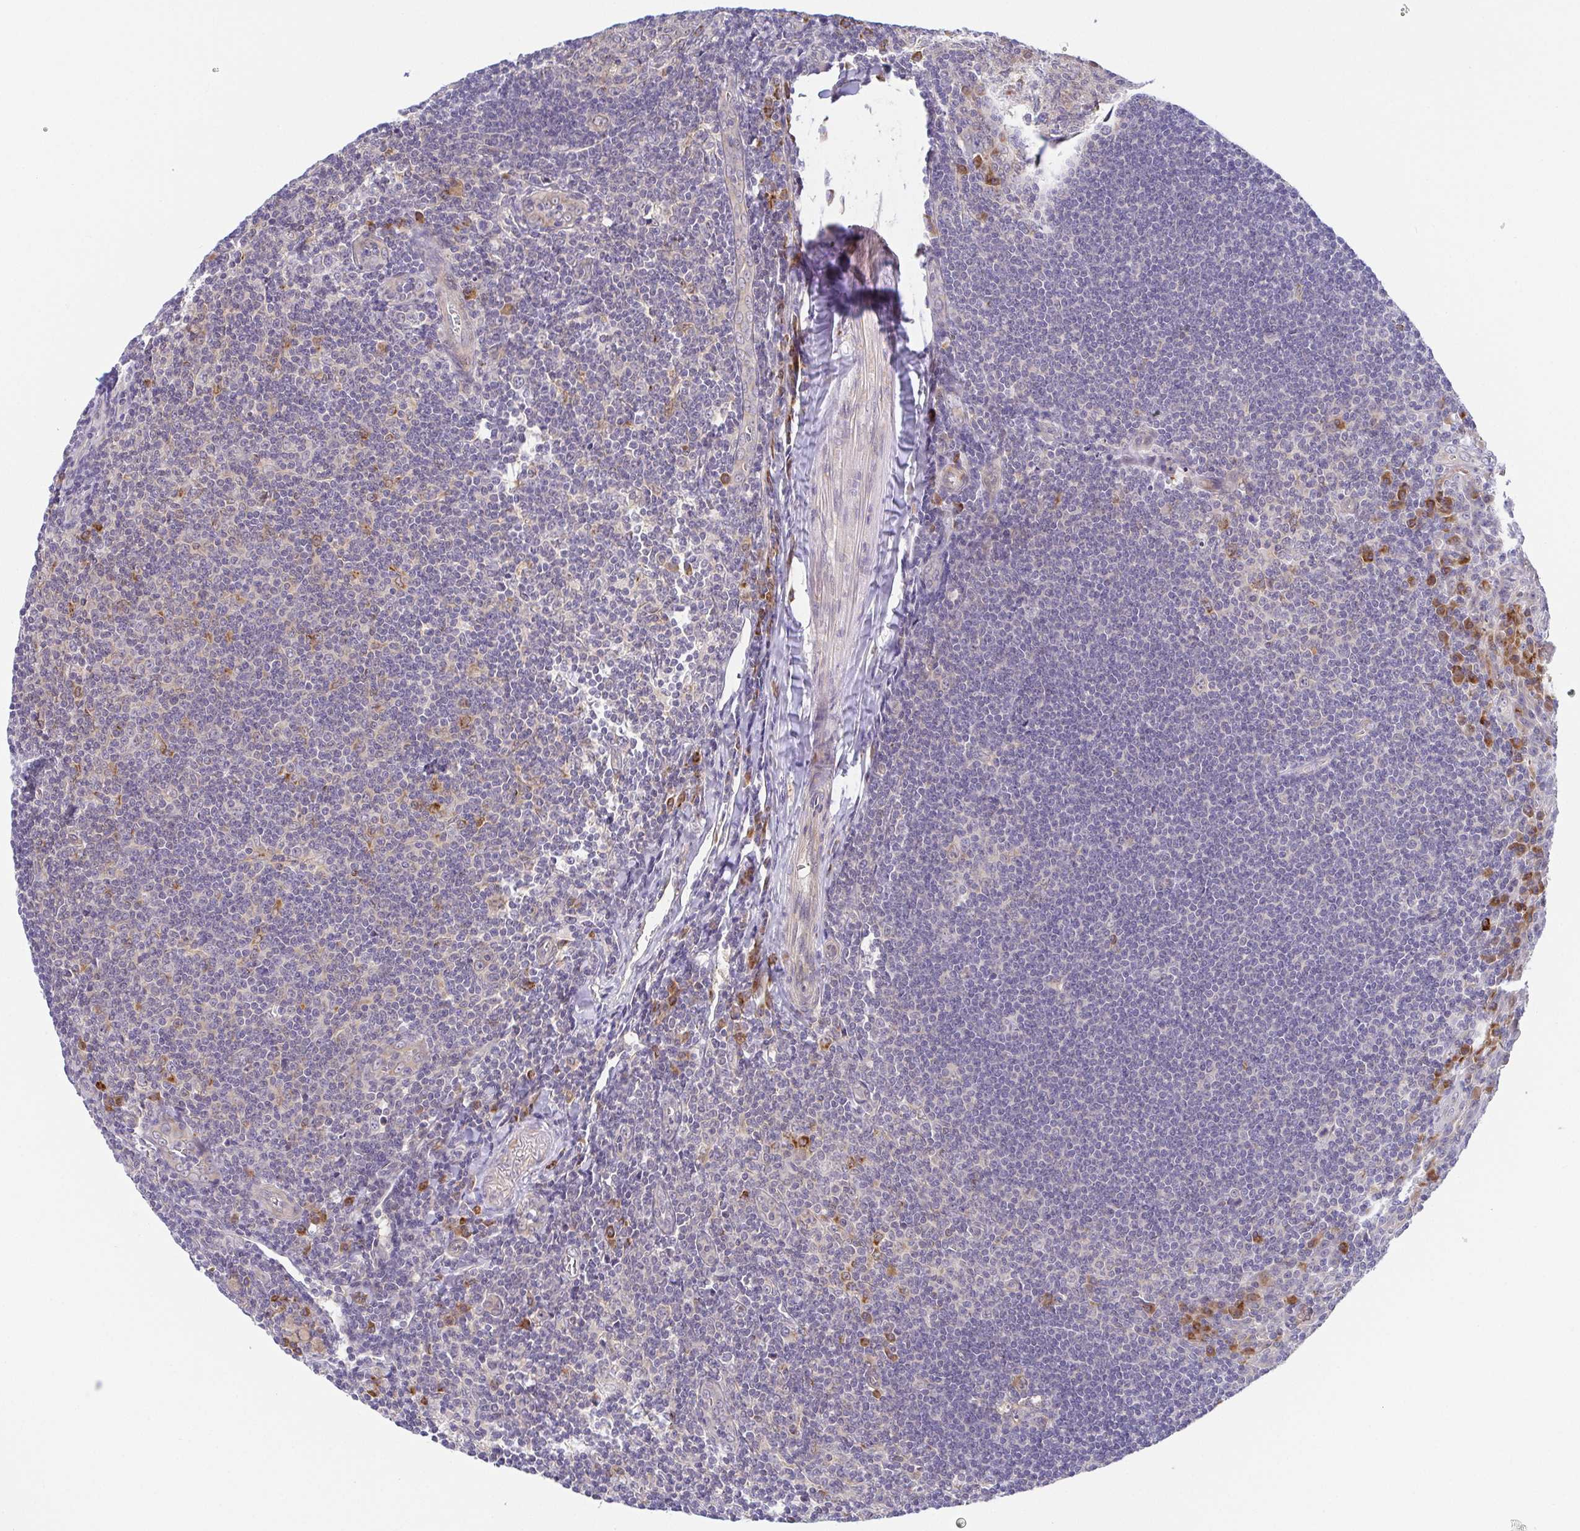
{"staining": {"intensity": "weak", "quantity": "<25%", "location": "cytoplasmic/membranous"}, "tissue": "tonsil", "cell_type": "Germinal center cells", "image_type": "normal", "snomed": [{"axis": "morphology", "description": "Normal tissue, NOS"}, {"axis": "topography", "description": "Tonsil"}], "caption": "Germinal center cells are negative for brown protein staining in unremarkable tonsil. (Brightfield microscopy of DAB (3,3'-diaminobenzidine) immunohistochemistry at high magnification).", "gene": "BCL2L1", "patient": {"sex": "male", "age": 27}}